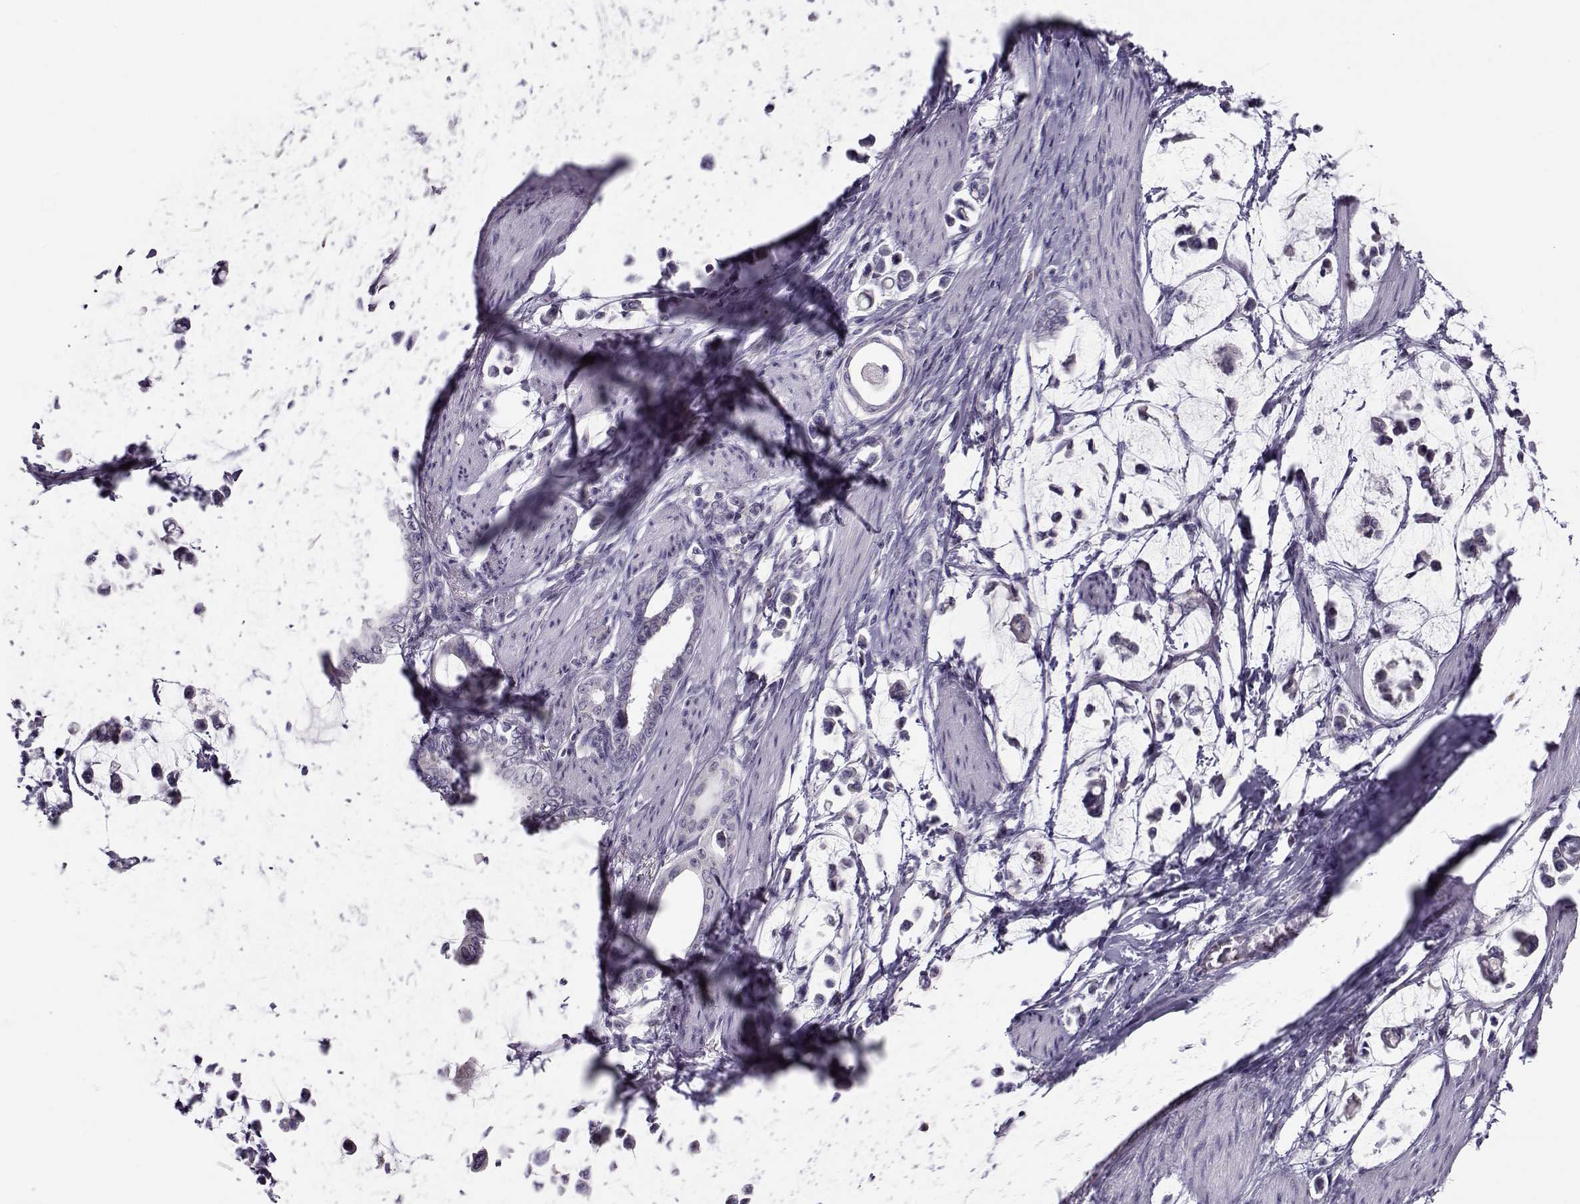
{"staining": {"intensity": "negative", "quantity": "none", "location": "none"}, "tissue": "stomach cancer", "cell_type": "Tumor cells", "image_type": "cancer", "snomed": [{"axis": "morphology", "description": "Adenocarcinoma, NOS"}, {"axis": "topography", "description": "Stomach"}], "caption": "Micrograph shows no protein expression in tumor cells of adenocarcinoma (stomach) tissue.", "gene": "KLF17", "patient": {"sex": "male", "age": 82}}